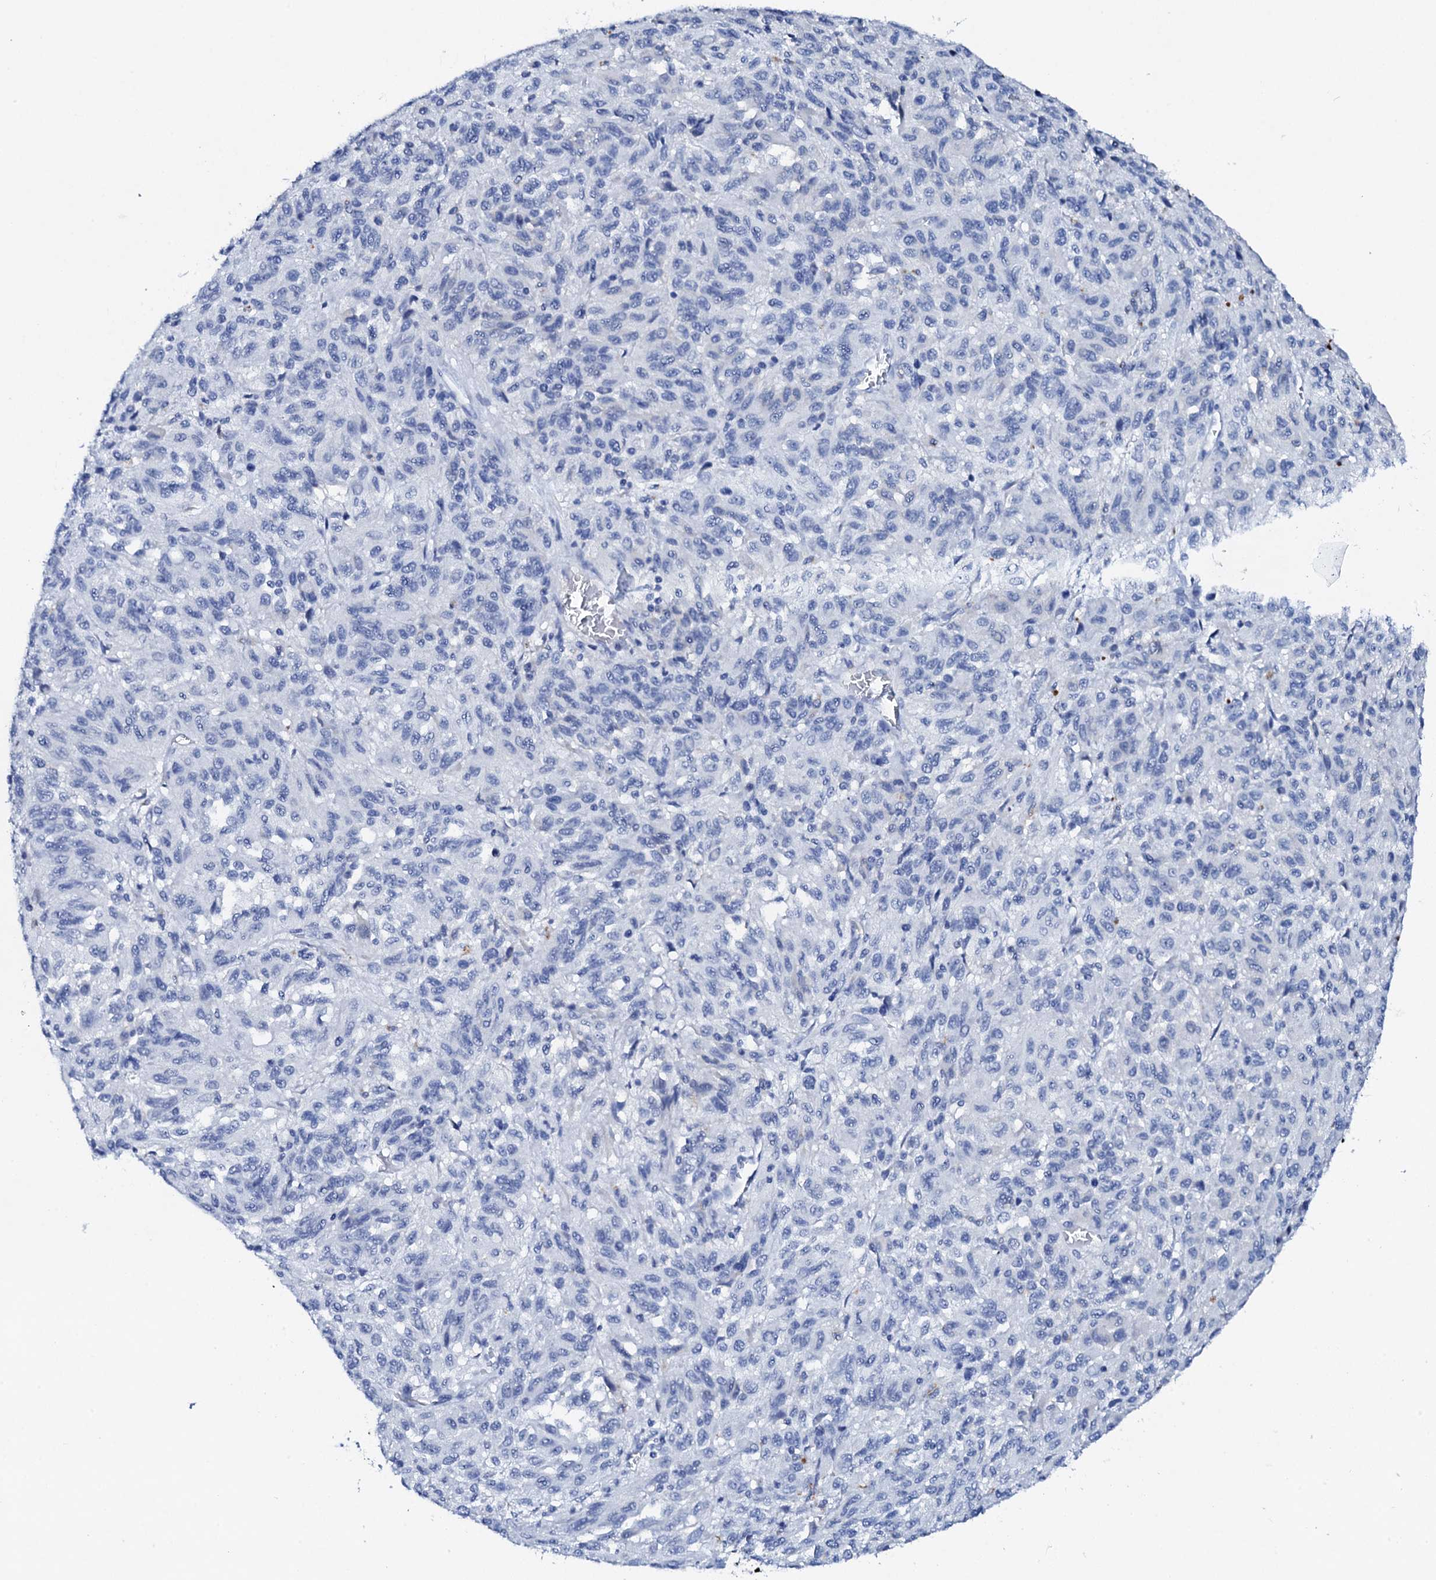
{"staining": {"intensity": "negative", "quantity": "none", "location": "none"}, "tissue": "melanoma", "cell_type": "Tumor cells", "image_type": "cancer", "snomed": [{"axis": "morphology", "description": "Malignant melanoma, Metastatic site"}, {"axis": "topography", "description": "Lung"}], "caption": "High power microscopy image of an IHC image of malignant melanoma (metastatic site), revealing no significant positivity in tumor cells.", "gene": "FBXL16", "patient": {"sex": "male", "age": 64}}